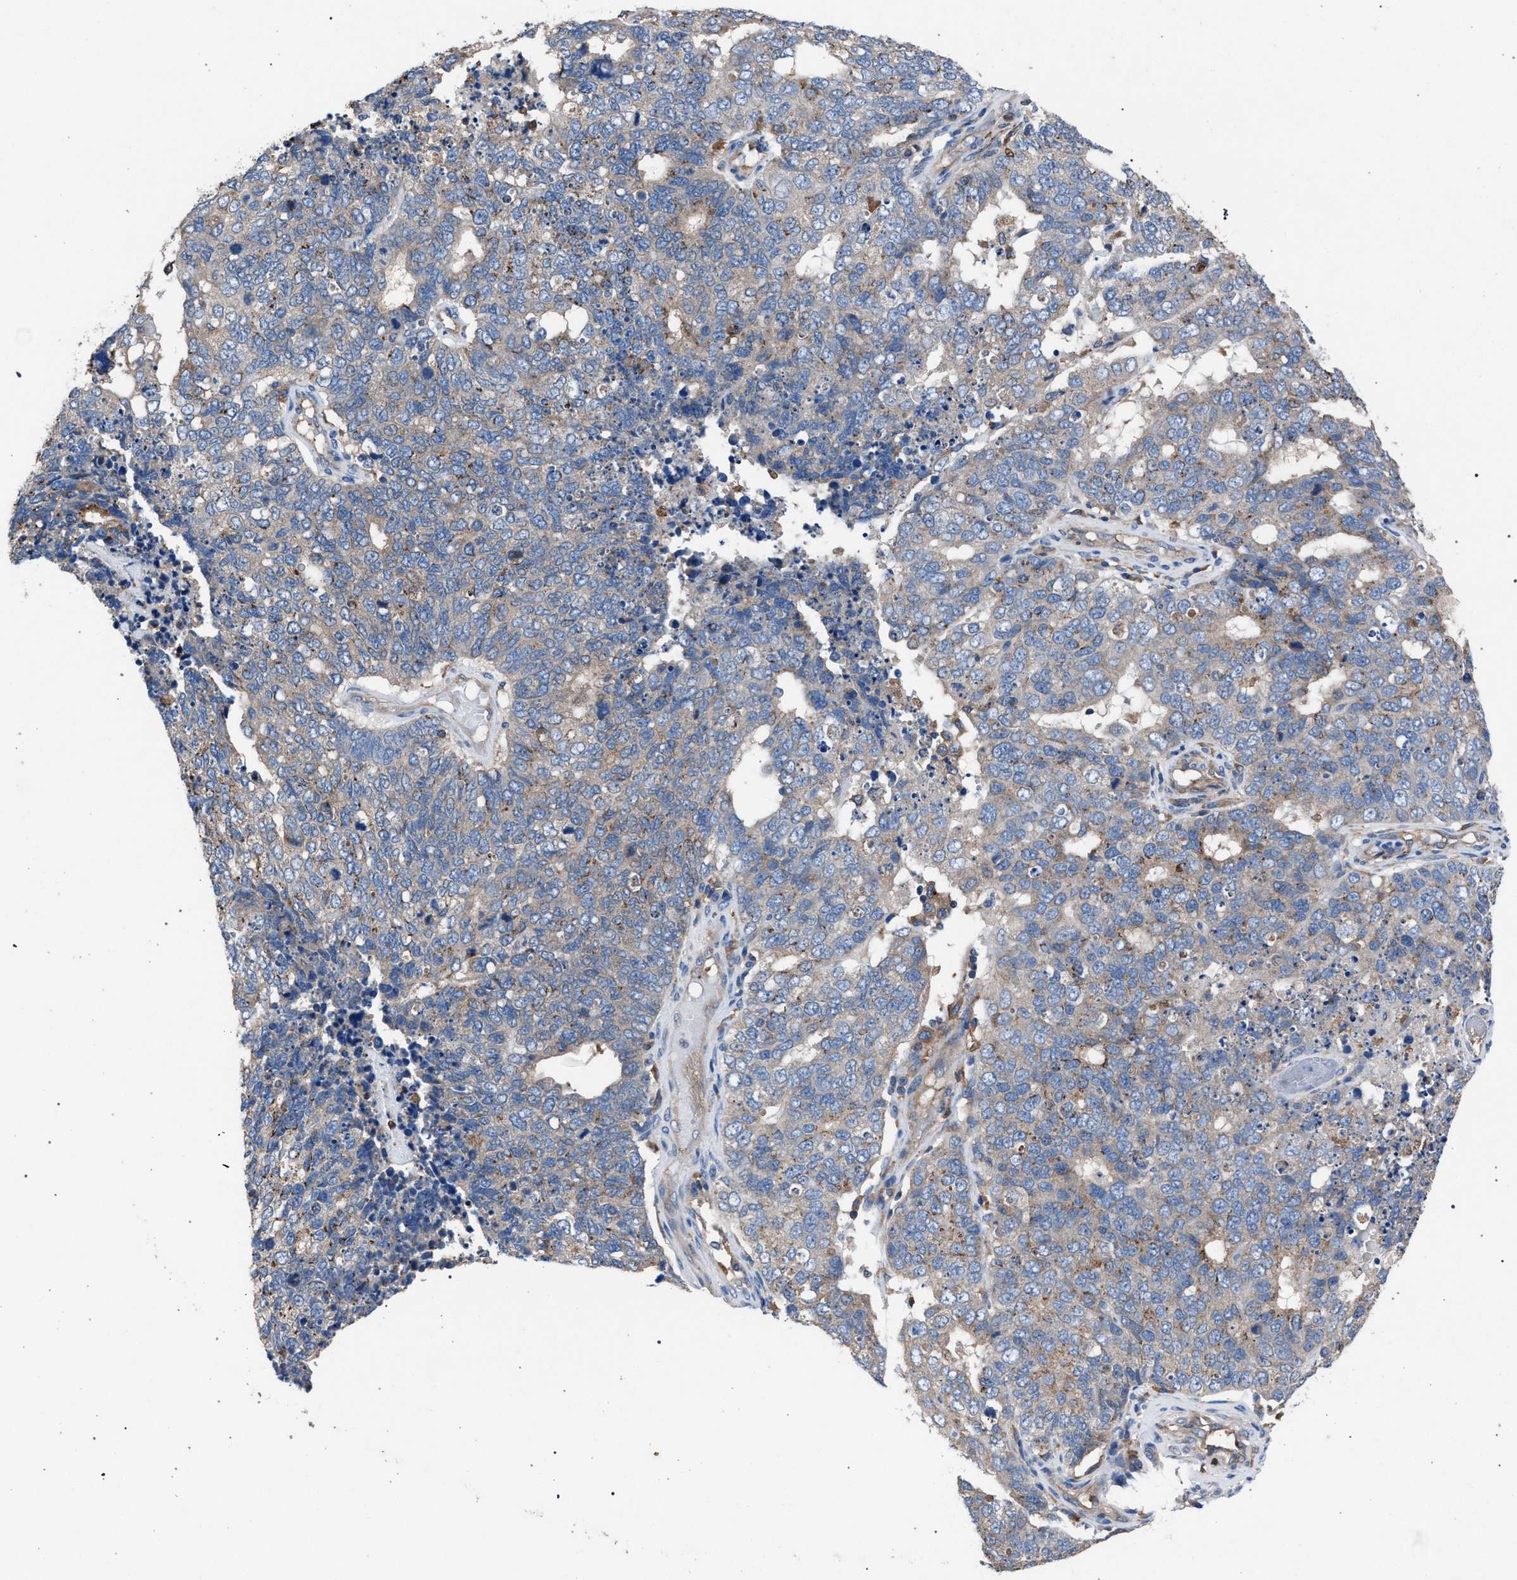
{"staining": {"intensity": "moderate", "quantity": "<25%", "location": "cytoplasmic/membranous"}, "tissue": "cervical cancer", "cell_type": "Tumor cells", "image_type": "cancer", "snomed": [{"axis": "morphology", "description": "Squamous cell carcinoma, NOS"}, {"axis": "topography", "description": "Cervix"}], "caption": "Human cervical cancer (squamous cell carcinoma) stained with a protein marker exhibits moderate staining in tumor cells.", "gene": "ATP6V0A1", "patient": {"sex": "female", "age": 63}}